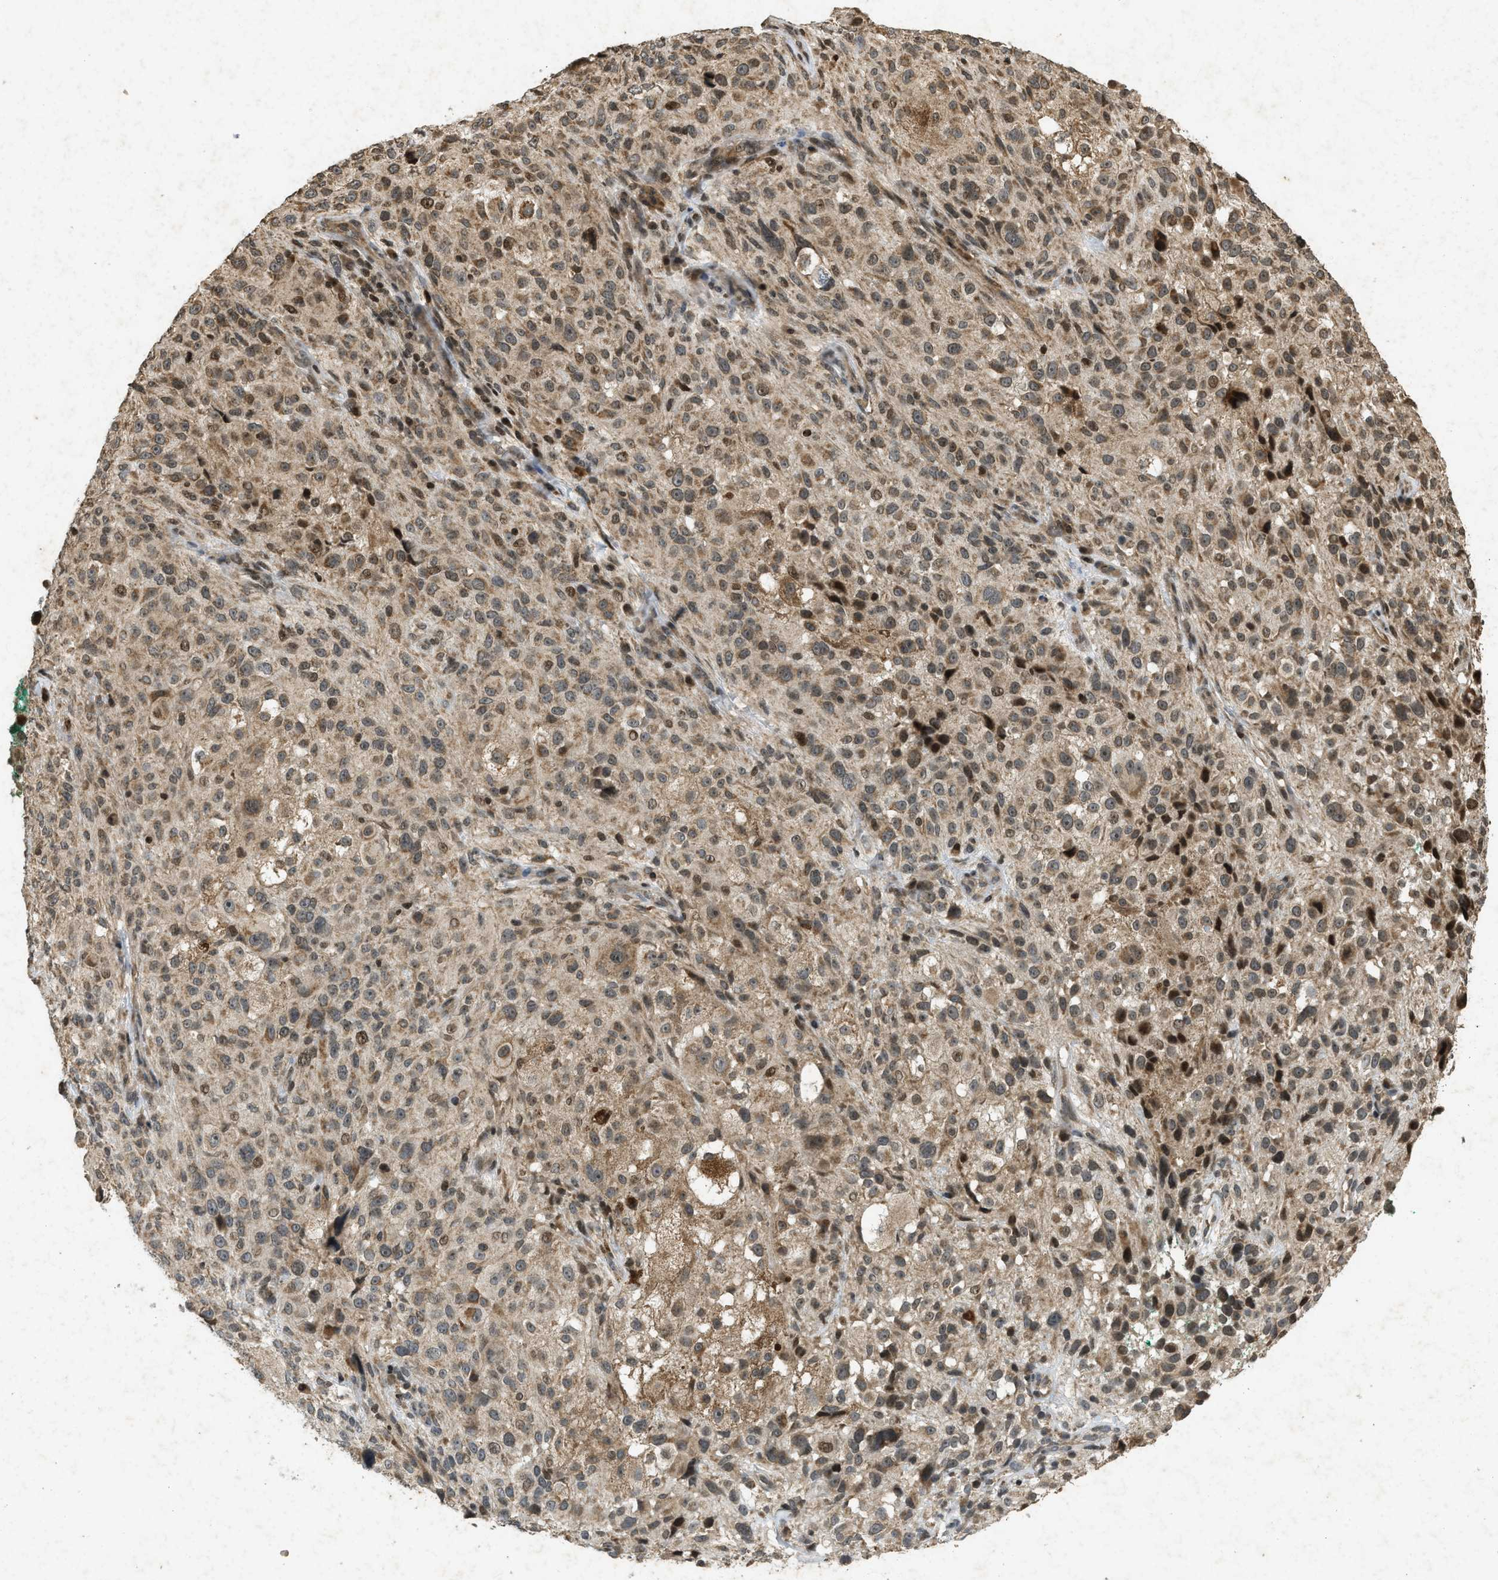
{"staining": {"intensity": "moderate", "quantity": ">75%", "location": "cytoplasmic/membranous,nuclear"}, "tissue": "melanoma", "cell_type": "Tumor cells", "image_type": "cancer", "snomed": [{"axis": "morphology", "description": "Necrosis, NOS"}, {"axis": "morphology", "description": "Malignant melanoma, NOS"}, {"axis": "topography", "description": "Skin"}], "caption": "A high-resolution photomicrograph shows immunohistochemistry staining of melanoma, which exhibits moderate cytoplasmic/membranous and nuclear positivity in approximately >75% of tumor cells. (brown staining indicates protein expression, while blue staining denotes nuclei).", "gene": "SIAH1", "patient": {"sex": "female", "age": 87}}